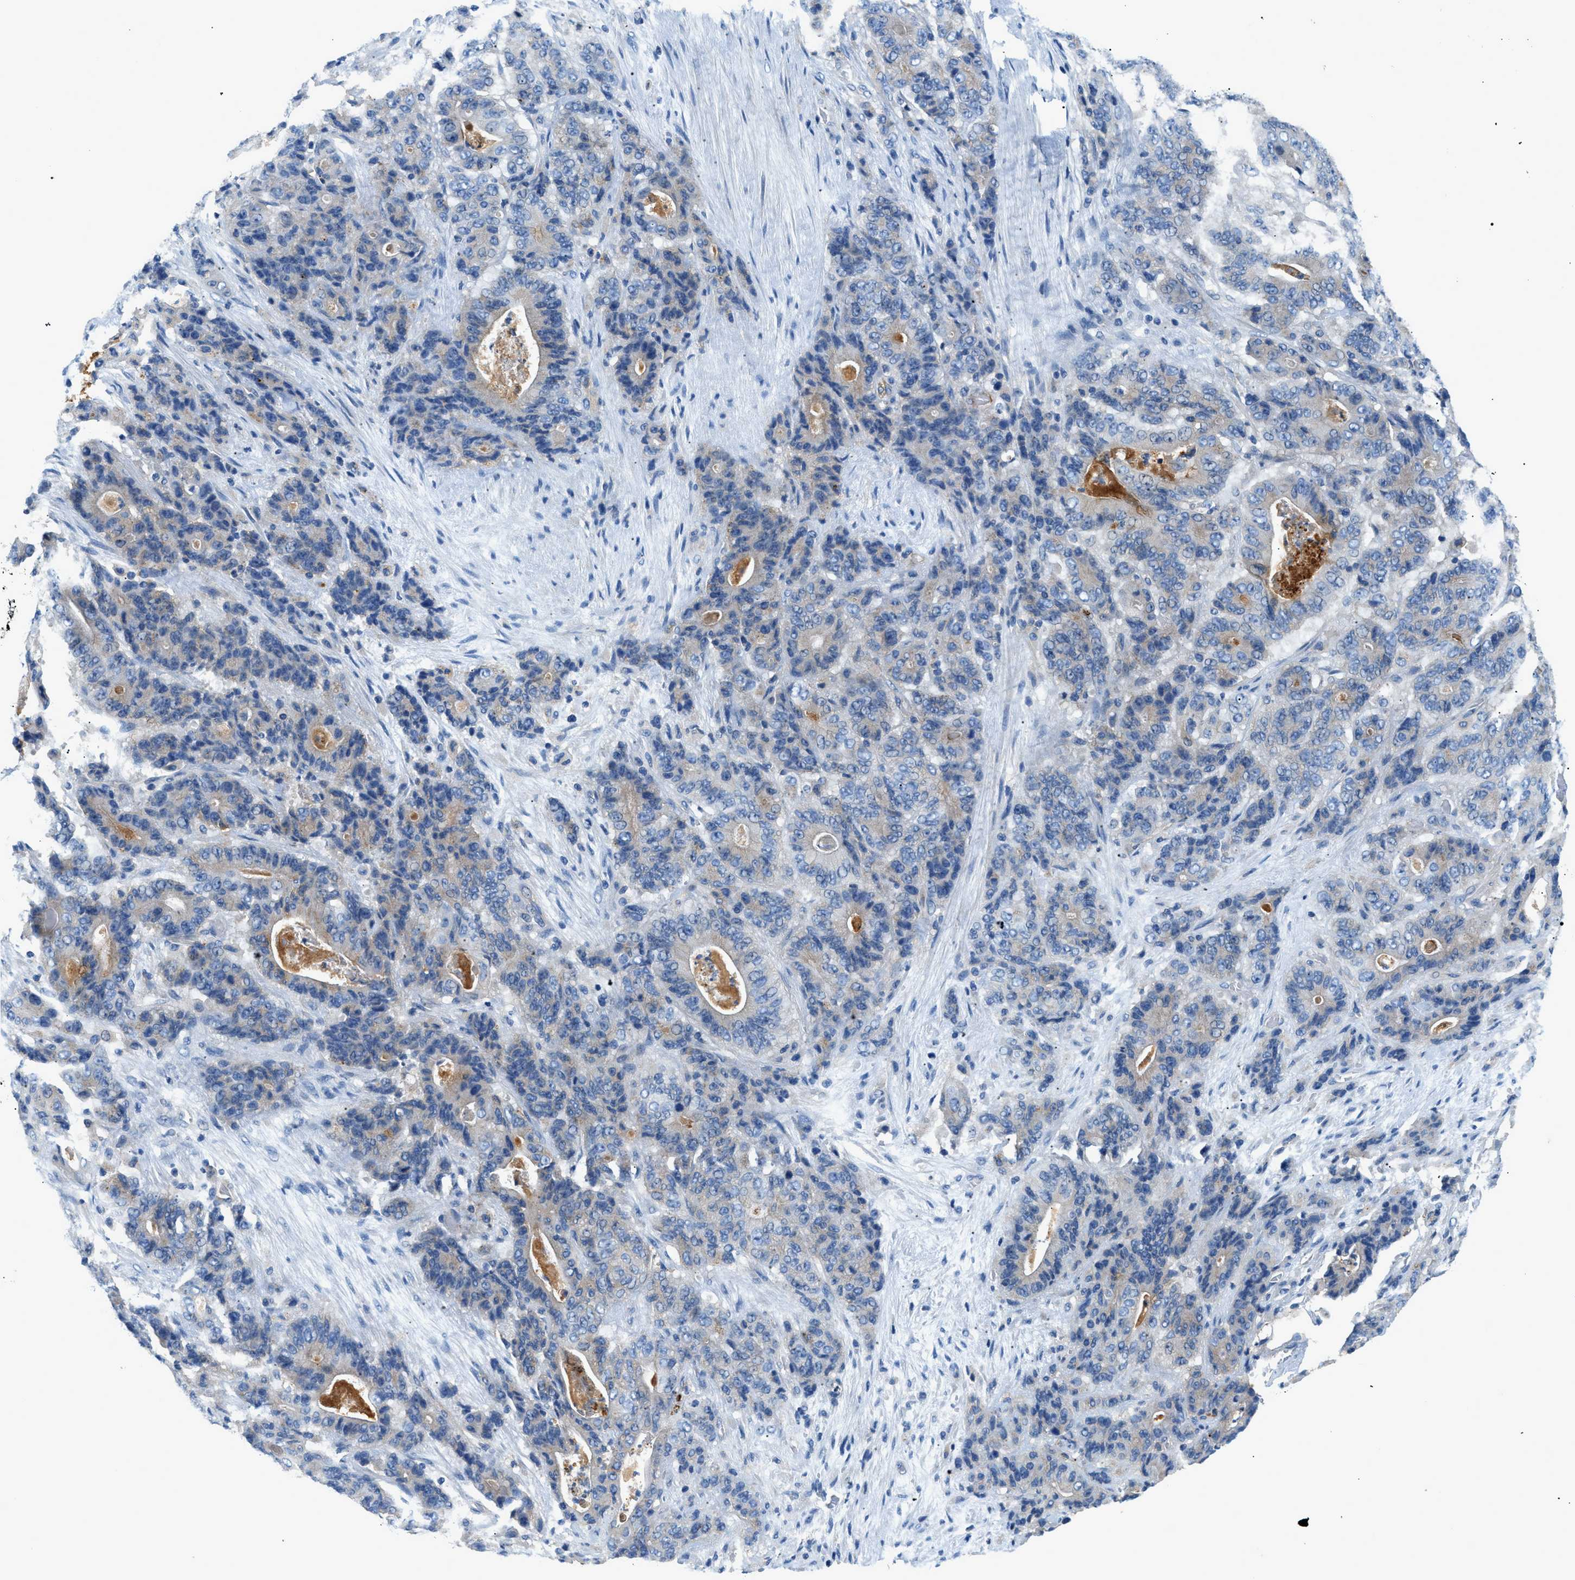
{"staining": {"intensity": "weak", "quantity": "<25%", "location": "cytoplasmic/membranous"}, "tissue": "stomach cancer", "cell_type": "Tumor cells", "image_type": "cancer", "snomed": [{"axis": "morphology", "description": "Adenocarcinoma, NOS"}, {"axis": "topography", "description": "Stomach"}], "caption": "A micrograph of stomach cancer stained for a protein exhibits no brown staining in tumor cells.", "gene": "ORAI1", "patient": {"sex": "female", "age": 73}}